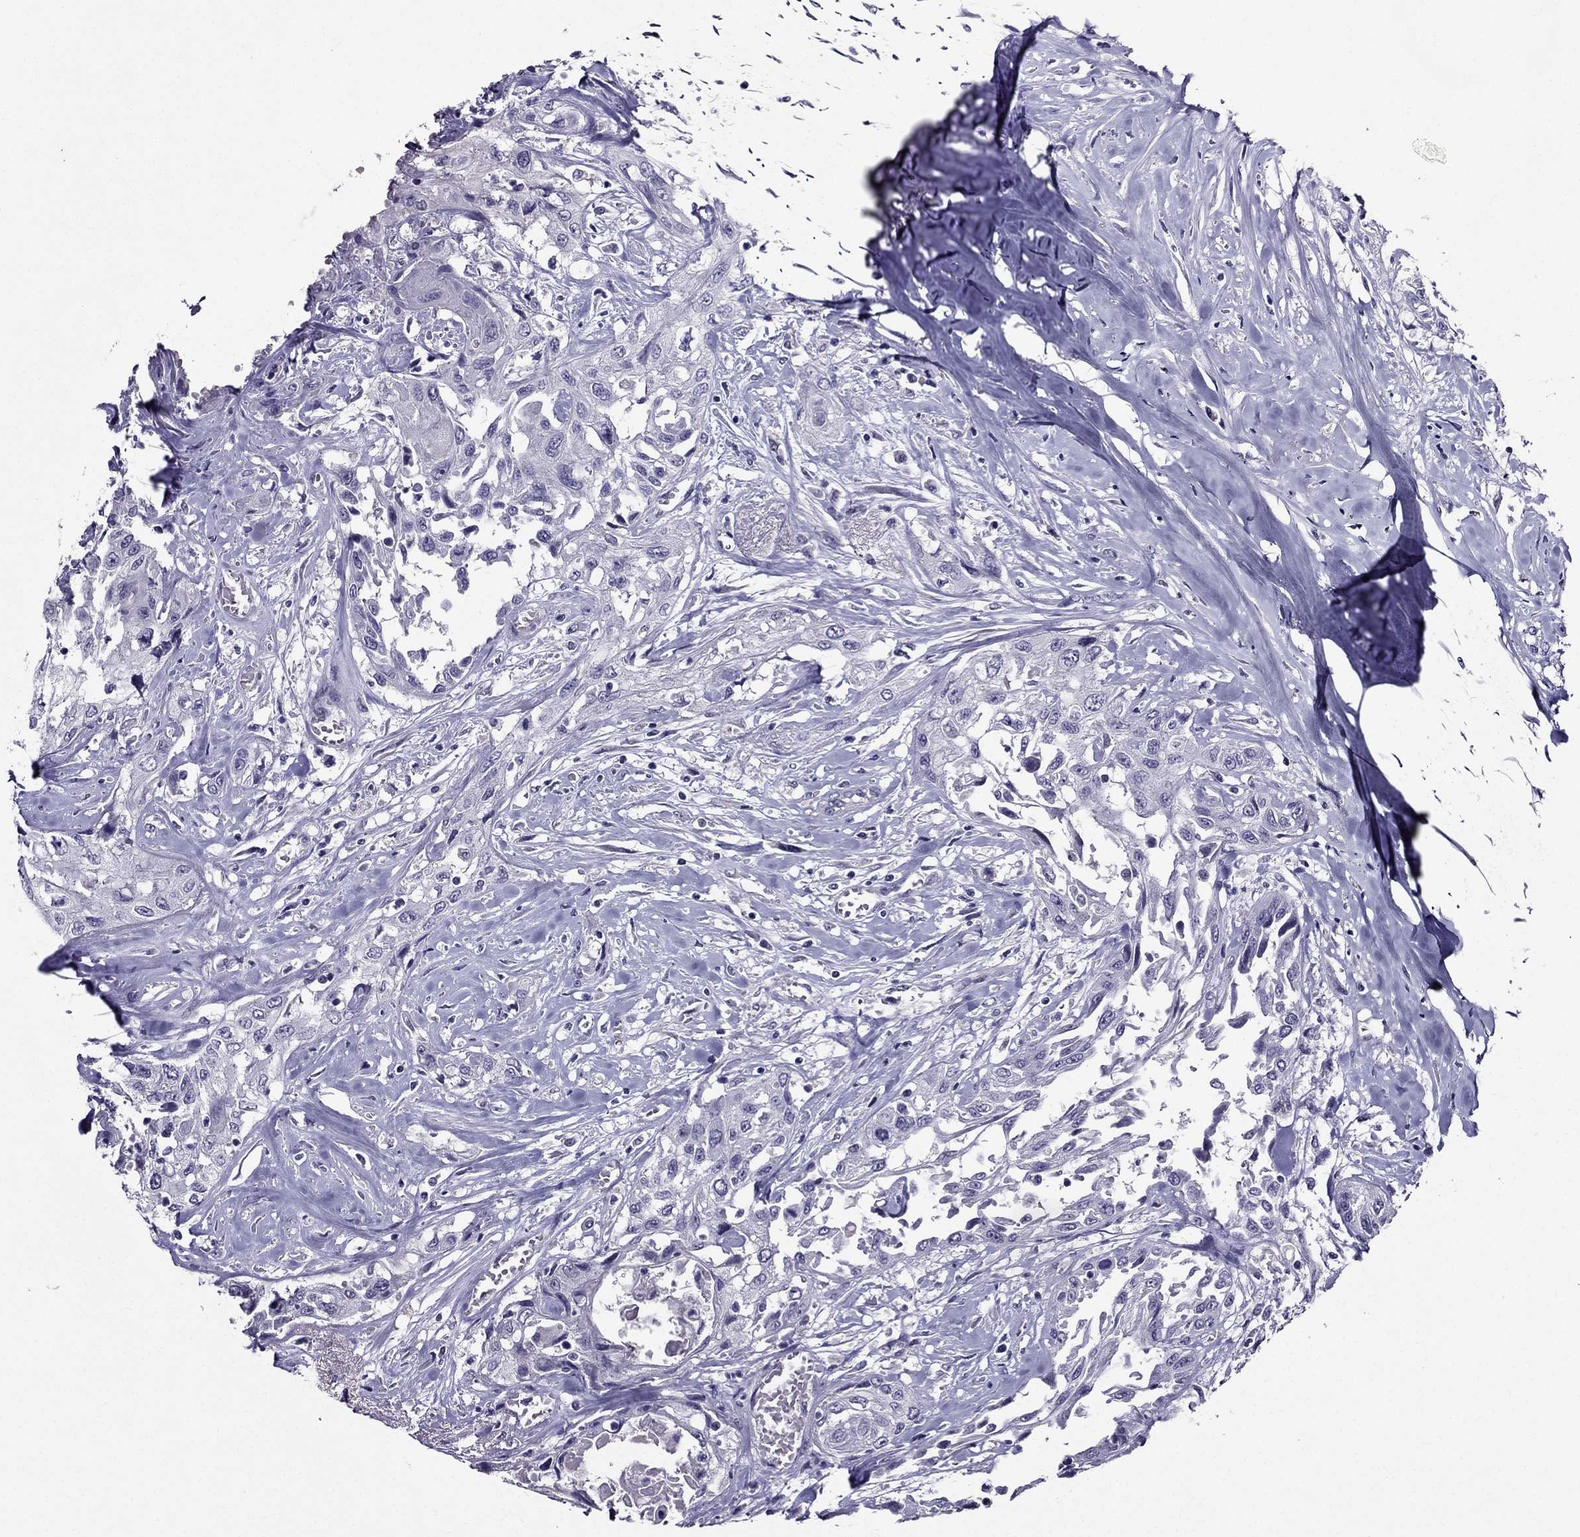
{"staining": {"intensity": "negative", "quantity": "none", "location": "none"}, "tissue": "head and neck cancer", "cell_type": "Tumor cells", "image_type": "cancer", "snomed": [{"axis": "morphology", "description": "Normal tissue, NOS"}, {"axis": "morphology", "description": "Squamous cell carcinoma, NOS"}, {"axis": "topography", "description": "Oral tissue"}, {"axis": "topography", "description": "Peripheral nerve tissue"}, {"axis": "topography", "description": "Head-Neck"}], "caption": "Head and neck cancer was stained to show a protein in brown. There is no significant expression in tumor cells. (DAB (3,3'-diaminobenzidine) IHC with hematoxylin counter stain).", "gene": "DUSP15", "patient": {"sex": "female", "age": 59}}